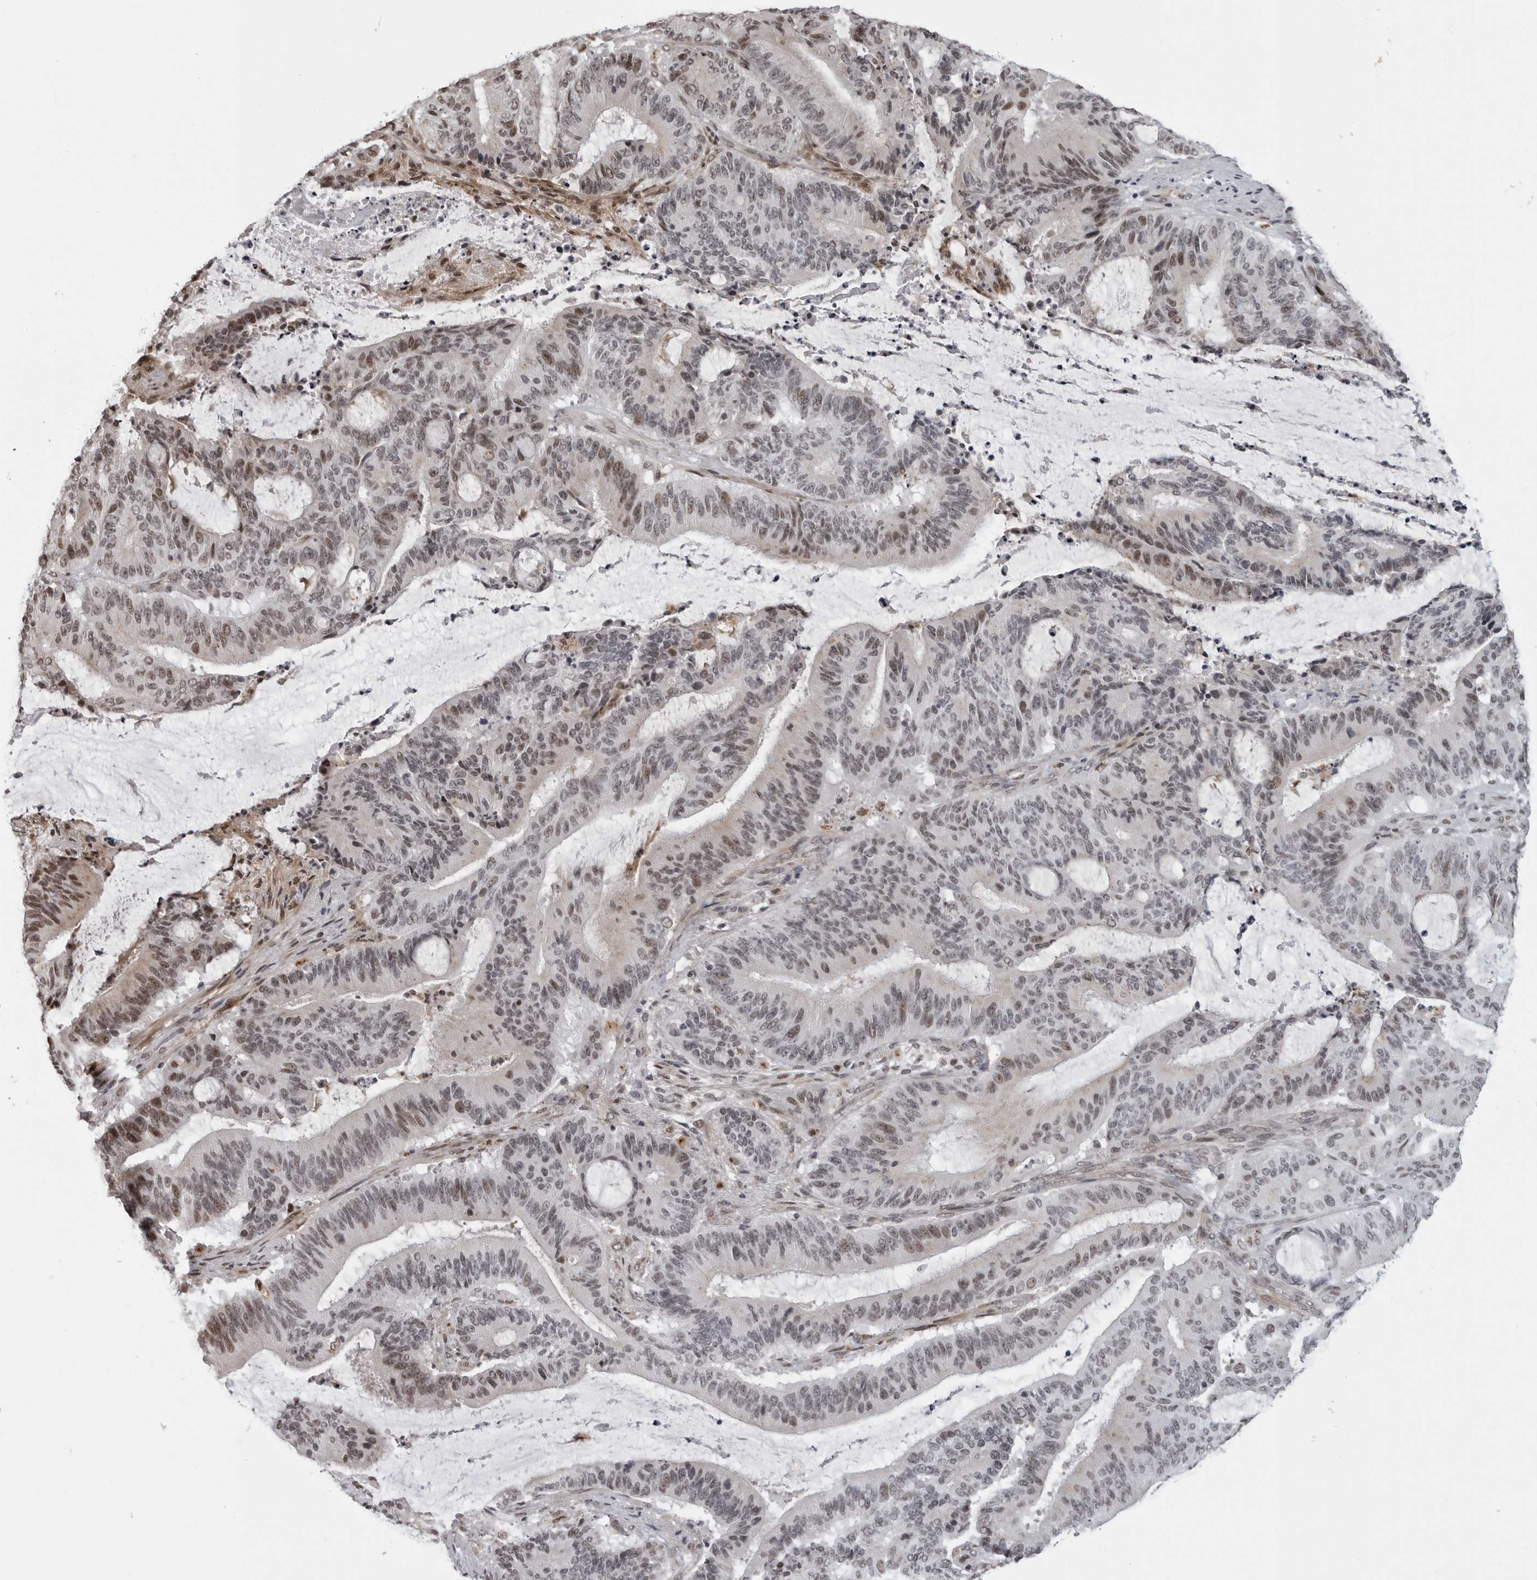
{"staining": {"intensity": "moderate", "quantity": "25%-75%", "location": "nuclear"}, "tissue": "liver cancer", "cell_type": "Tumor cells", "image_type": "cancer", "snomed": [{"axis": "morphology", "description": "Normal tissue, NOS"}, {"axis": "morphology", "description": "Cholangiocarcinoma"}, {"axis": "topography", "description": "Liver"}, {"axis": "topography", "description": "Peripheral nerve tissue"}], "caption": "The micrograph reveals a brown stain indicating the presence of a protein in the nuclear of tumor cells in liver cholangiocarcinoma. Using DAB (3,3'-diaminobenzidine) (brown) and hematoxylin (blue) stains, captured at high magnification using brightfield microscopy.", "gene": "MAF", "patient": {"sex": "female", "age": 73}}